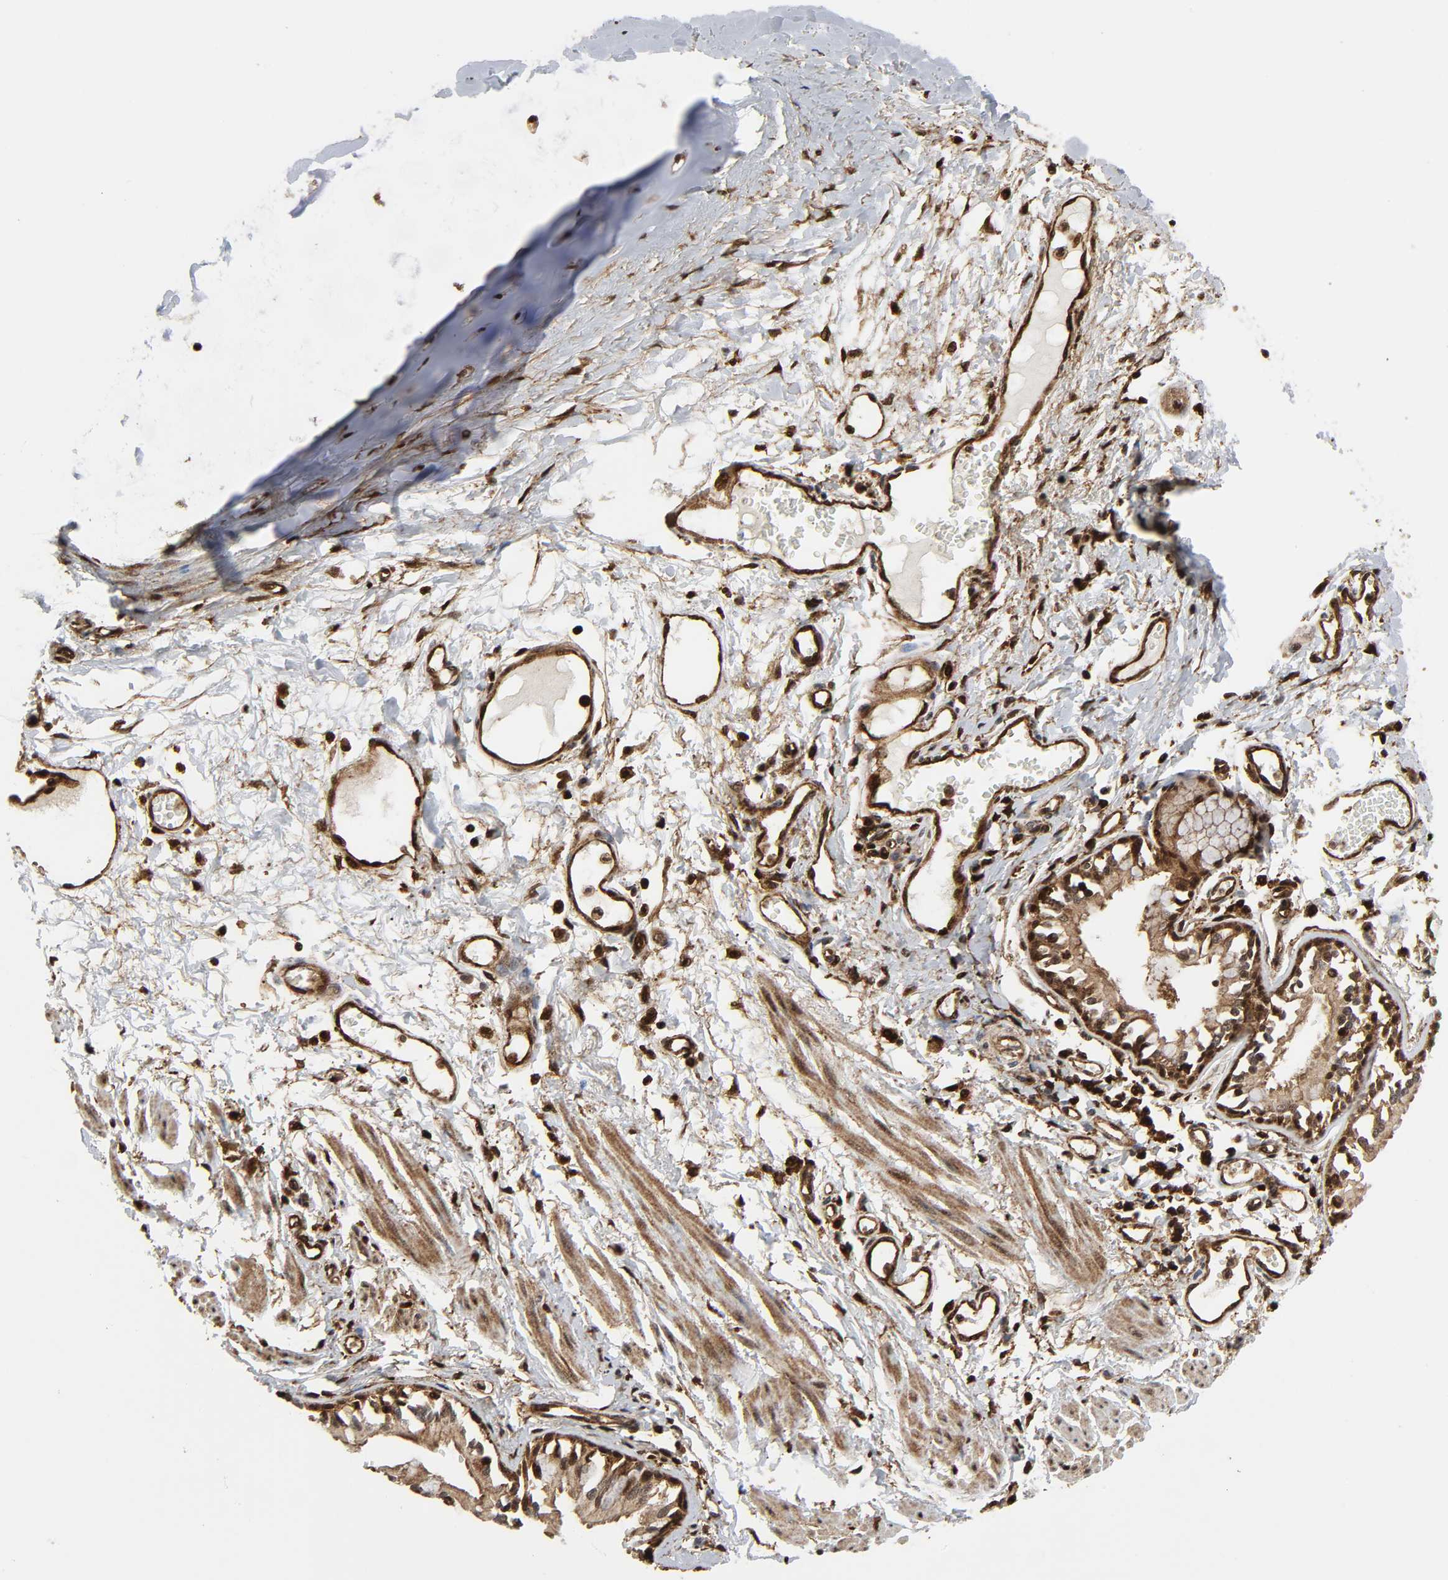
{"staining": {"intensity": "strong", "quantity": ">75%", "location": "cytoplasmic/membranous,nuclear"}, "tissue": "bronchus", "cell_type": "Respiratory epithelial cells", "image_type": "normal", "snomed": [{"axis": "morphology", "description": "Normal tissue, NOS"}, {"axis": "topography", "description": "Bronchus"}, {"axis": "topography", "description": "Lung"}], "caption": "IHC photomicrograph of unremarkable bronchus stained for a protein (brown), which displays high levels of strong cytoplasmic/membranous,nuclear staining in approximately >75% of respiratory epithelial cells.", "gene": "MAPK1", "patient": {"sex": "female", "age": 56}}